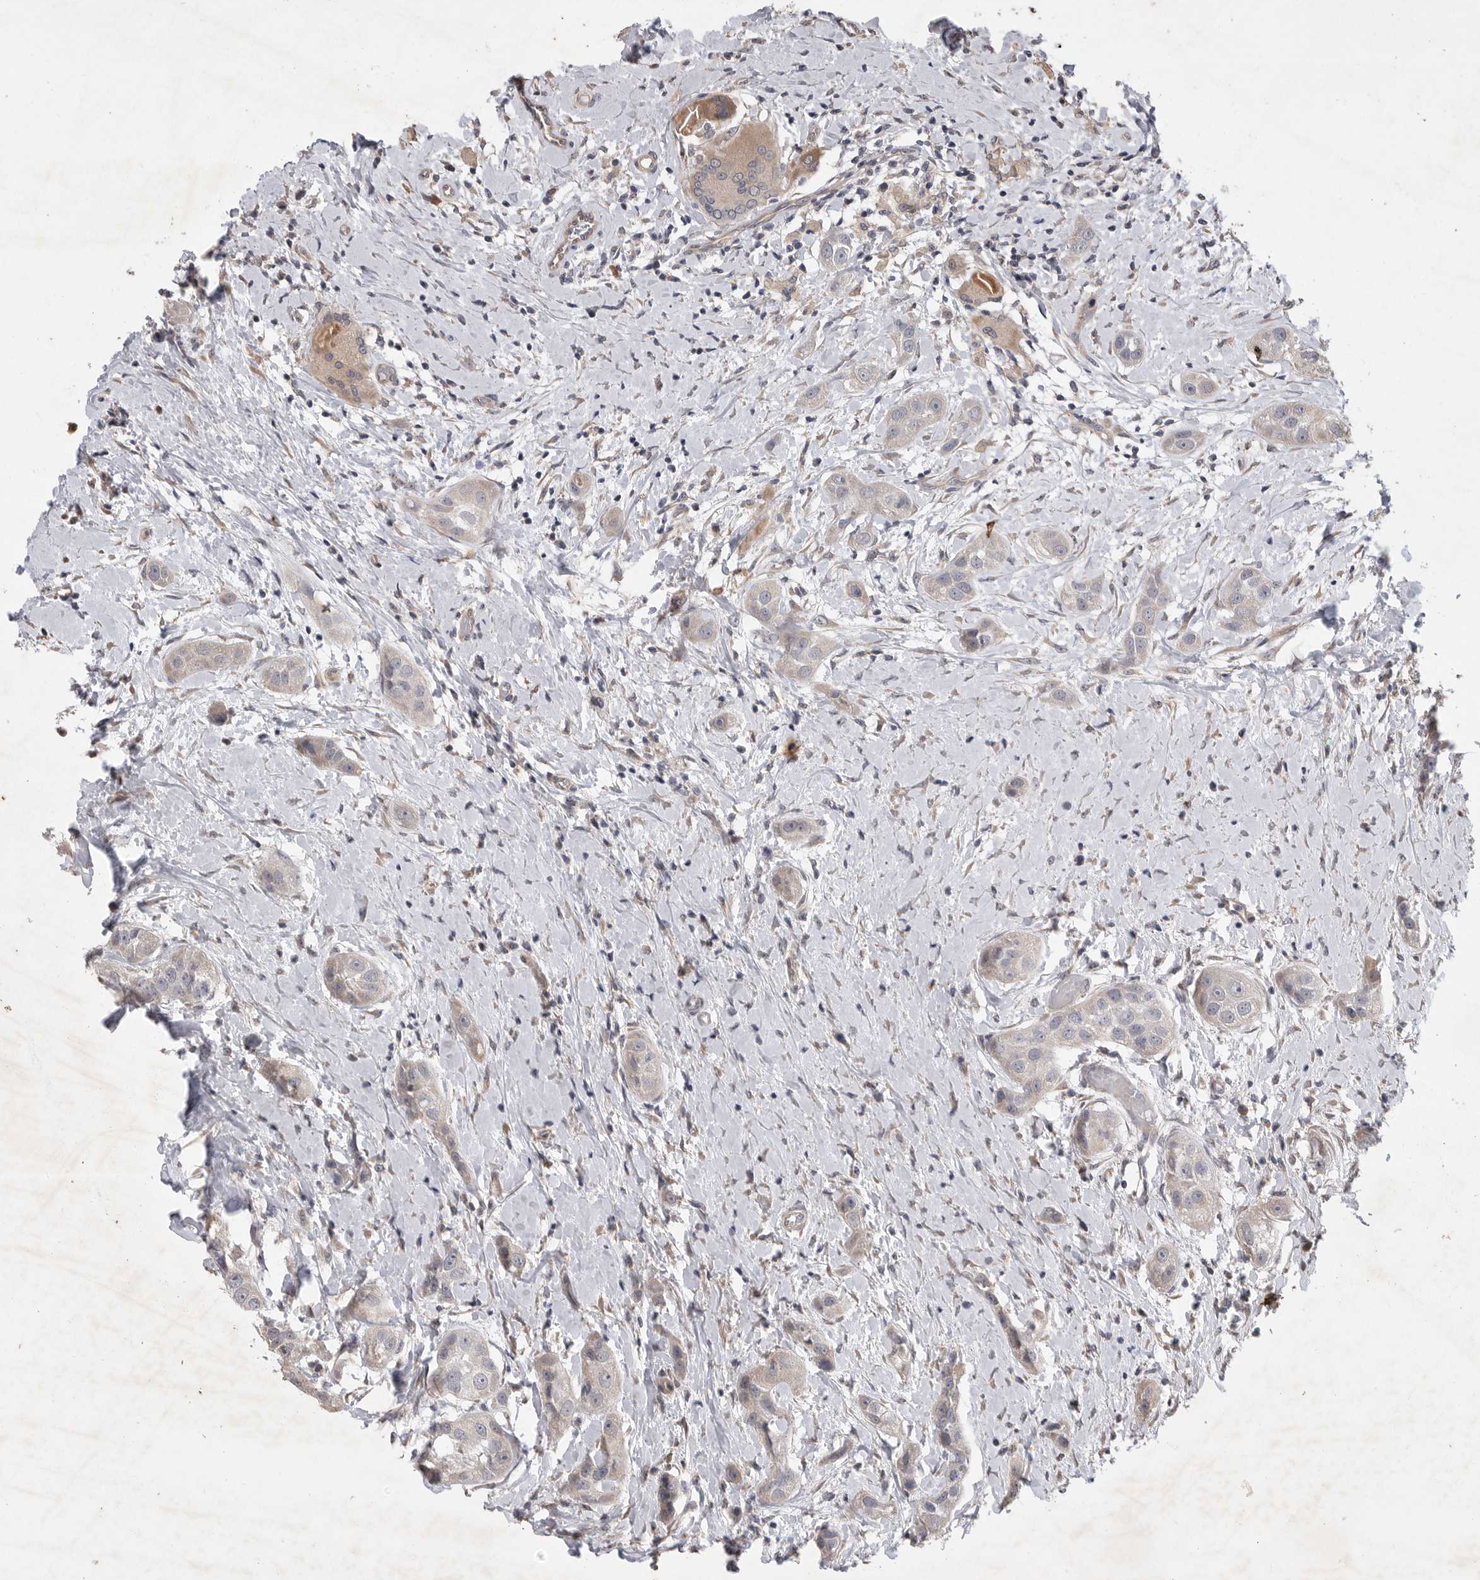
{"staining": {"intensity": "weak", "quantity": "25%-75%", "location": "cytoplasmic/membranous"}, "tissue": "head and neck cancer", "cell_type": "Tumor cells", "image_type": "cancer", "snomed": [{"axis": "morphology", "description": "Normal tissue, NOS"}, {"axis": "morphology", "description": "Squamous cell carcinoma, NOS"}, {"axis": "topography", "description": "Skeletal muscle"}, {"axis": "topography", "description": "Head-Neck"}], "caption": "Protein analysis of head and neck cancer tissue reveals weak cytoplasmic/membranous positivity in approximately 25%-75% of tumor cells.", "gene": "EDEM3", "patient": {"sex": "male", "age": 51}}